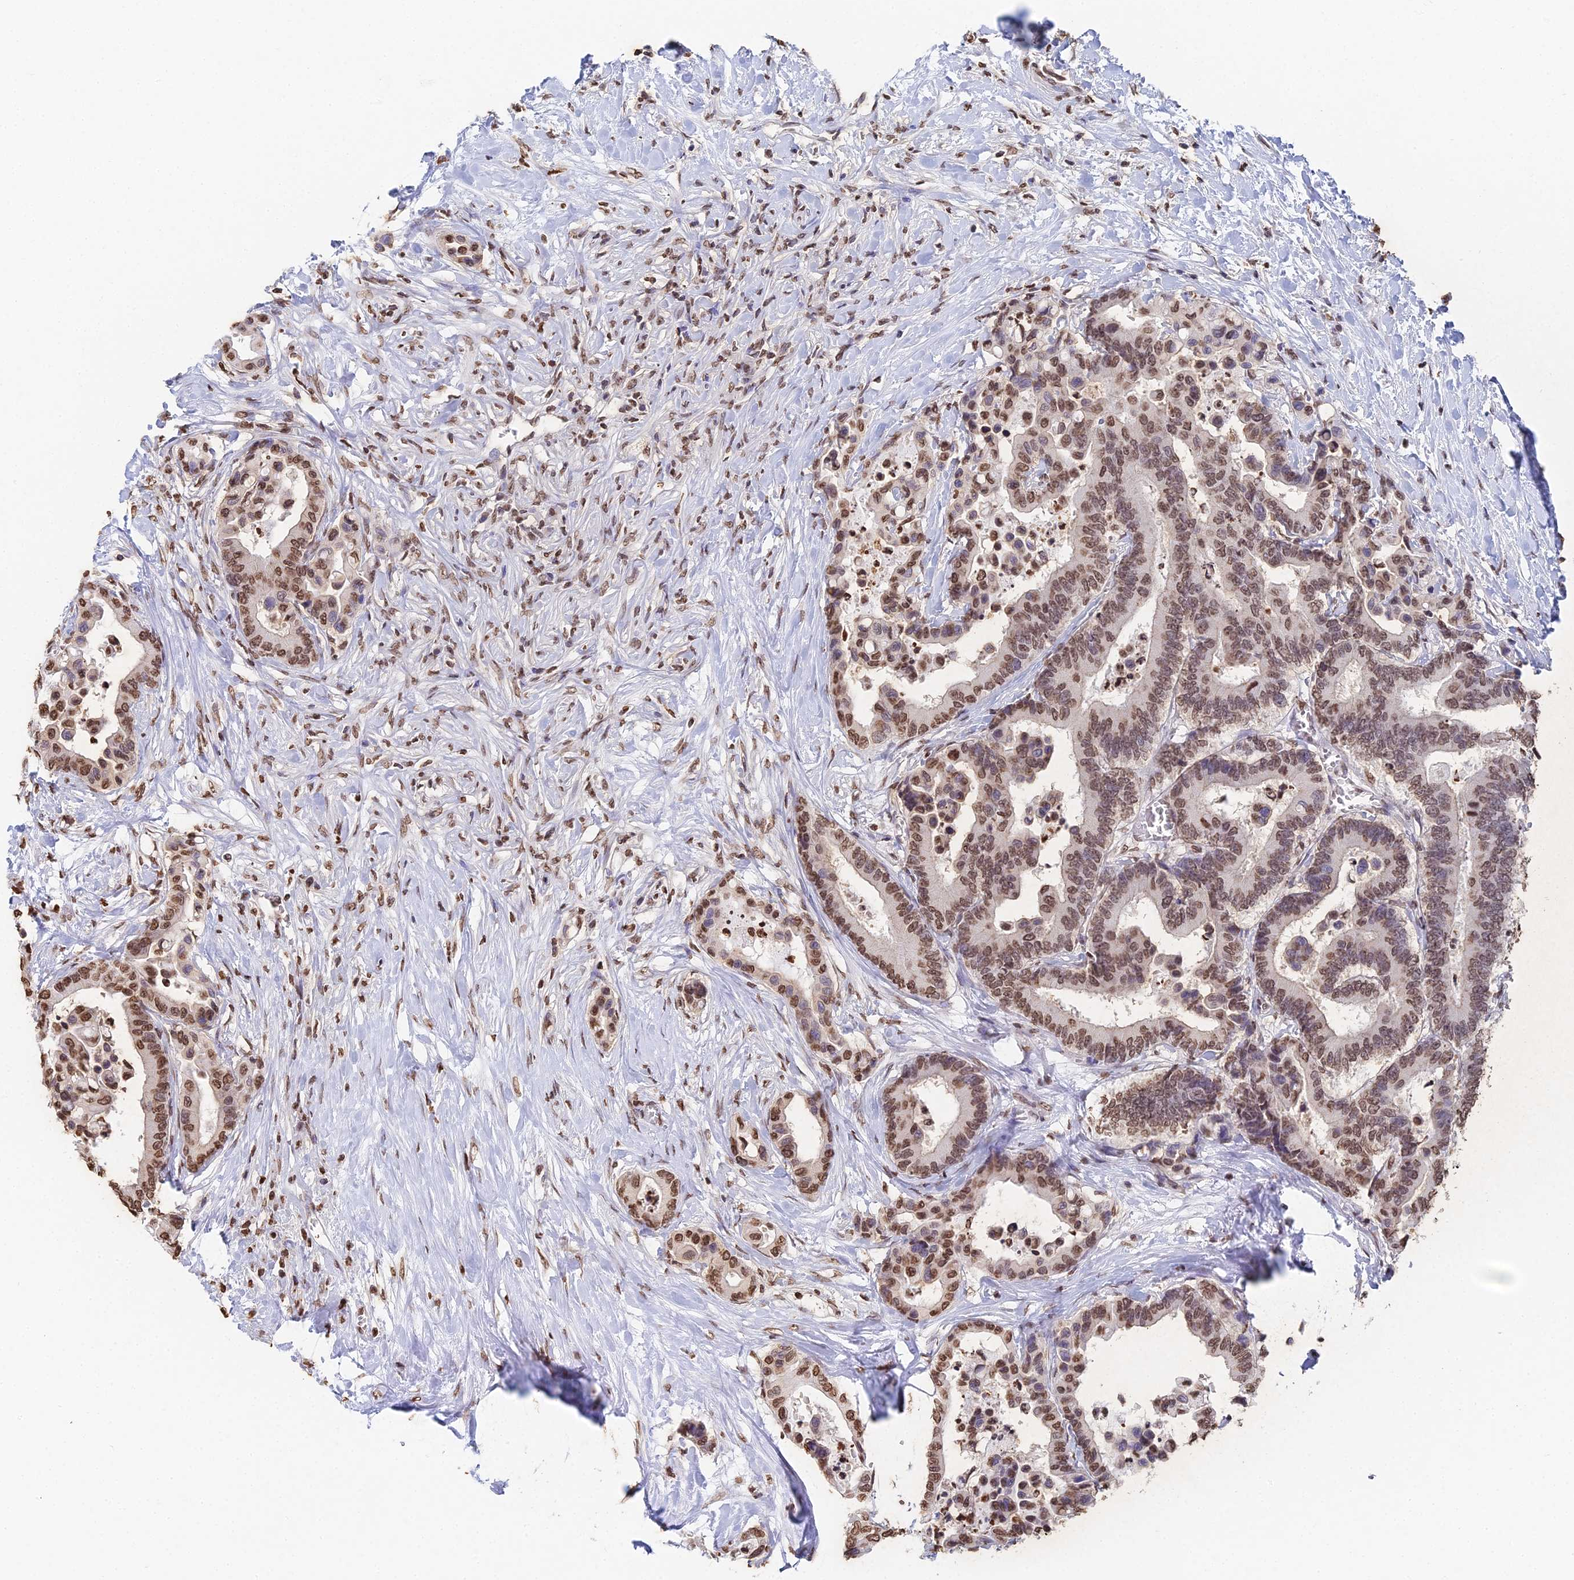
{"staining": {"intensity": "moderate", "quantity": ">75%", "location": "nuclear"}, "tissue": "colorectal cancer", "cell_type": "Tumor cells", "image_type": "cancer", "snomed": [{"axis": "morphology", "description": "Normal tissue, NOS"}, {"axis": "morphology", "description": "Adenocarcinoma, NOS"}, {"axis": "topography", "description": "Colon"}], "caption": "Colorectal cancer stained with a brown dye exhibits moderate nuclear positive staining in approximately >75% of tumor cells.", "gene": "GBP3", "patient": {"sex": "male", "age": 82}}